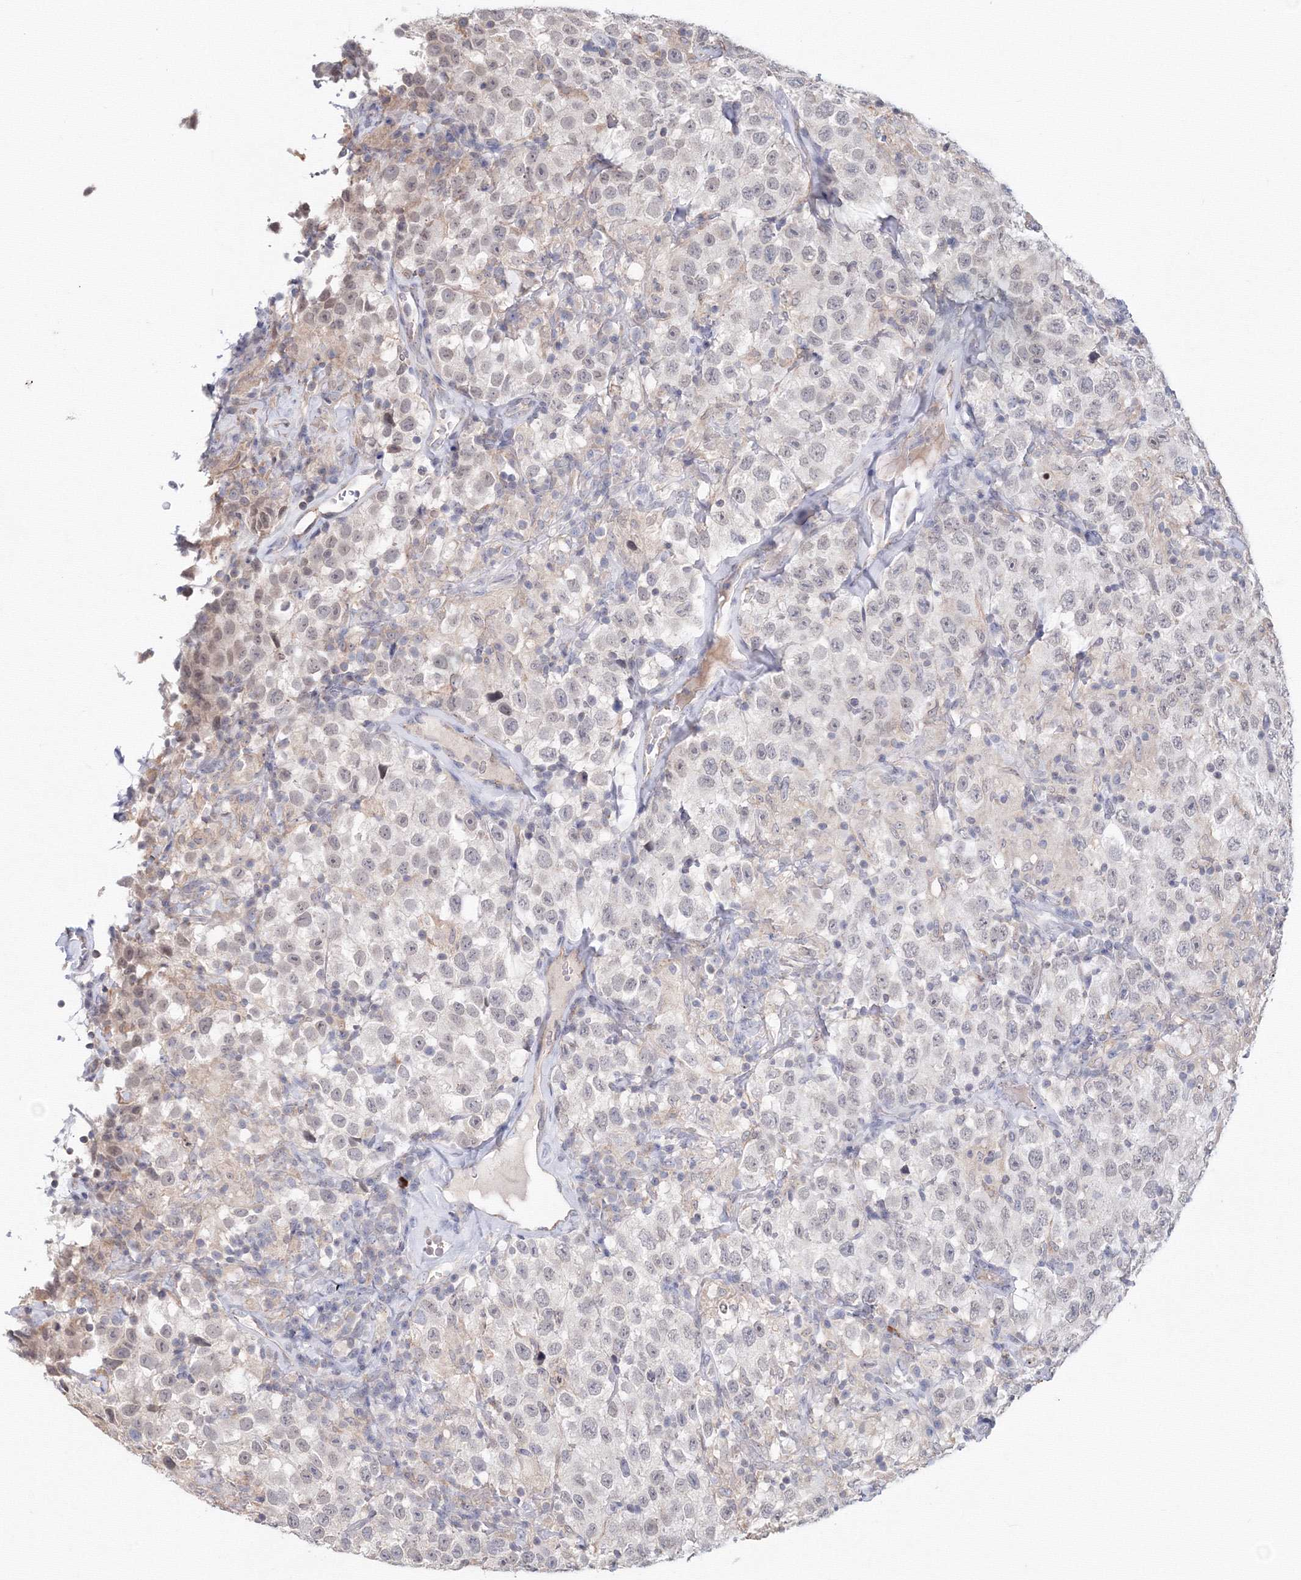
{"staining": {"intensity": "negative", "quantity": "none", "location": "none"}, "tissue": "testis cancer", "cell_type": "Tumor cells", "image_type": "cancer", "snomed": [{"axis": "morphology", "description": "Seminoma, NOS"}, {"axis": "topography", "description": "Testis"}], "caption": "Histopathology image shows no protein positivity in tumor cells of seminoma (testis) tissue. The staining was performed using DAB to visualize the protein expression in brown, while the nuclei were stained in blue with hematoxylin (Magnification: 20x).", "gene": "SLC7A7", "patient": {"sex": "male", "age": 41}}